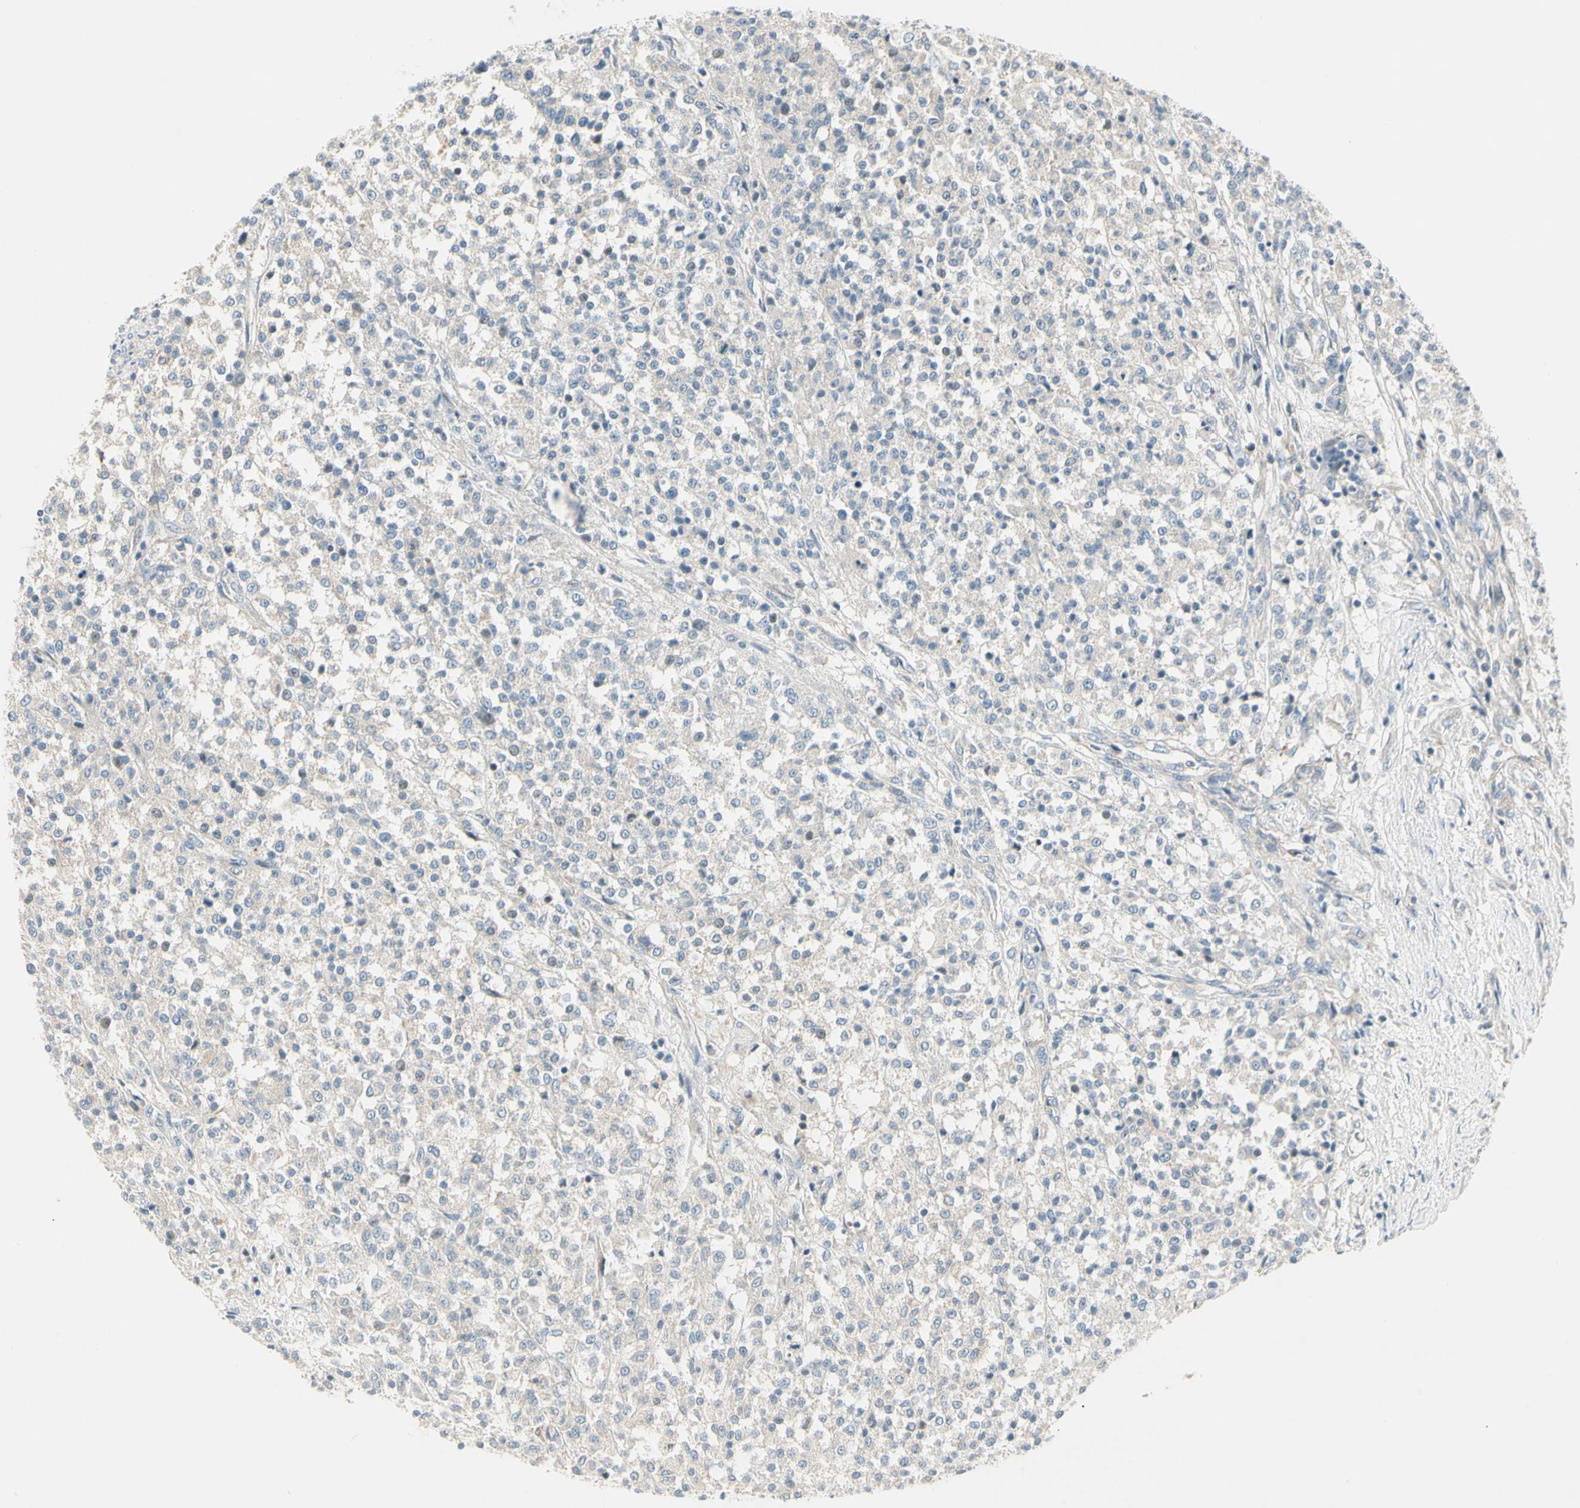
{"staining": {"intensity": "negative", "quantity": "none", "location": "none"}, "tissue": "testis cancer", "cell_type": "Tumor cells", "image_type": "cancer", "snomed": [{"axis": "morphology", "description": "Seminoma, NOS"}, {"axis": "topography", "description": "Testis"}], "caption": "This is an immunohistochemistry (IHC) photomicrograph of human testis seminoma. There is no positivity in tumor cells.", "gene": "ADGRA3", "patient": {"sex": "male", "age": 59}}